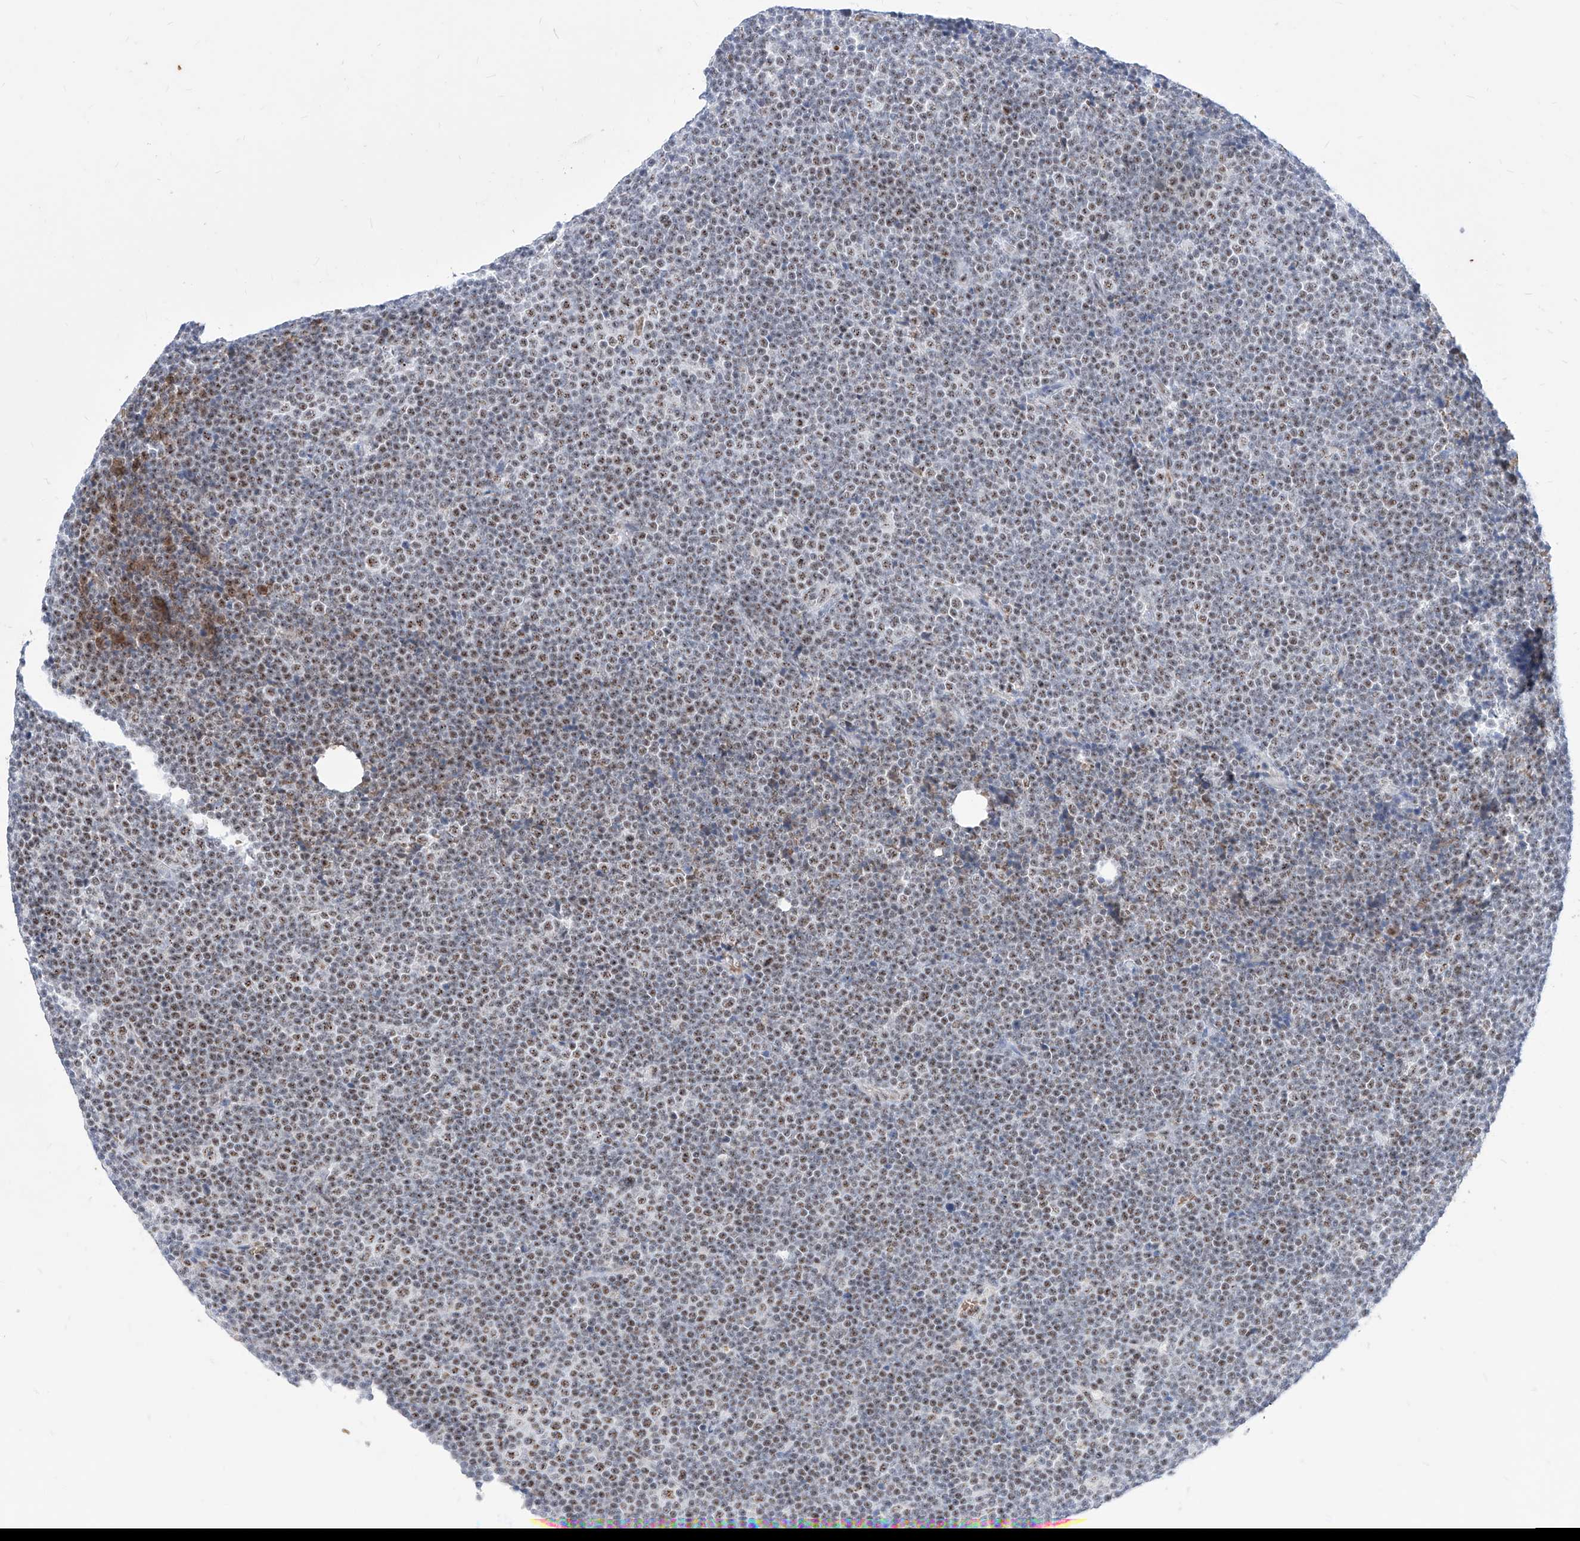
{"staining": {"intensity": "moderate", "quantity": ">75%", "location": "nuclear"}, "tissue": "lymphoma", "cell_type": "Tumor cells", "image_type": "cancer", "snomed": [{"axis": "morphology", "description": "Malignant lymphoma, non-Hodgkin's type, Low grade"}, {"axis": "topography", "description": "Lymph node"}], "caption": "Low-grade malignant lymphoma, non-Hodgkin's type stained with a brown dye displays moderate nuclear positive positivity in approximately >75% of tumor cells.", "gene": "ZFP42", "patient": {"sex": "female", "age": 67}}